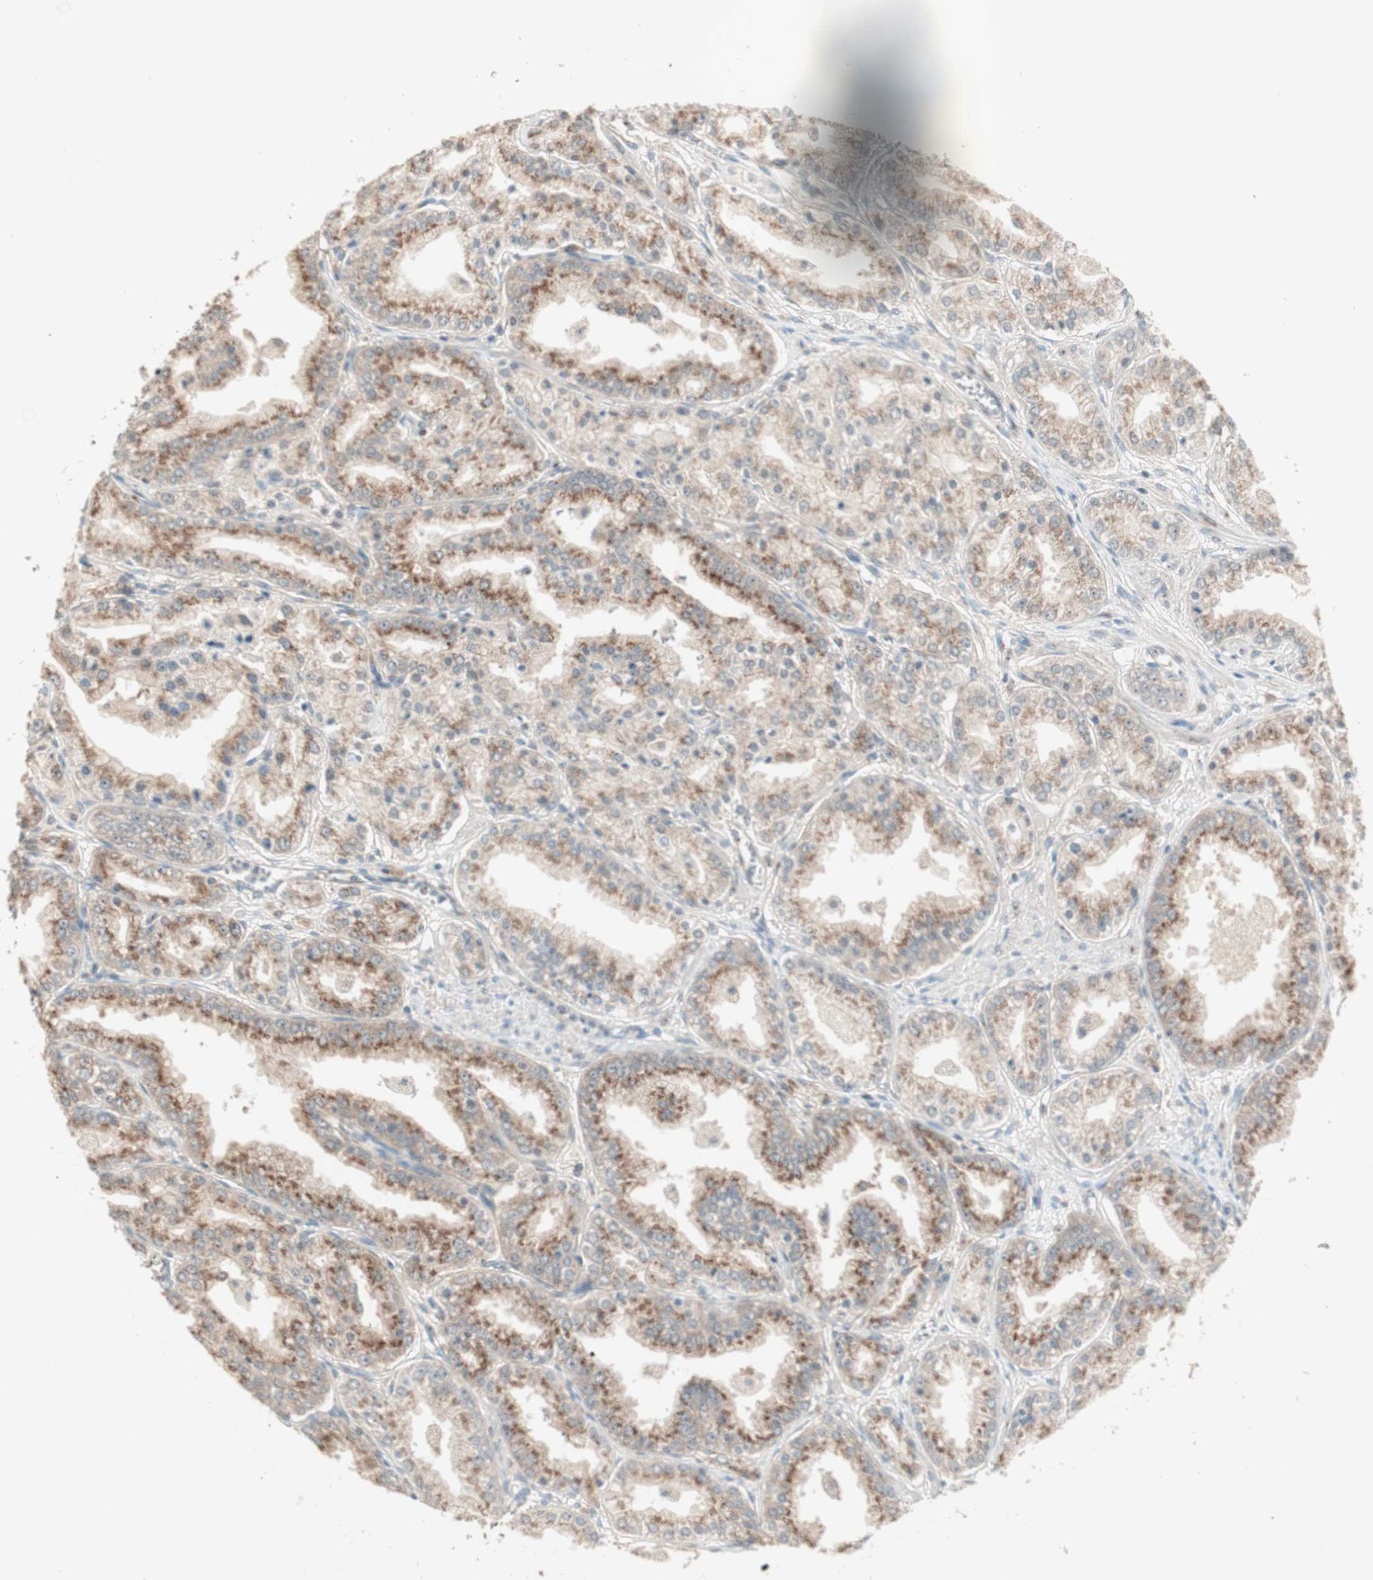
{"staining": {"intensity": "moderate", "quantity": ">75%", "location": "cytoplasmic/membranous"}, "tissue": "prostate cancer", "cell_type": "Tumor cells", "image_type": "cancer", "snomed": [{"axis": "morphology", "description": "Adenocarcinoma, High grade"}, {"axis": "topography", "description": "Prostate"}], "caption": "An image of human prostate cancer (high-grade adenocarcinoma) stained for a protein demonstrates moderate cytoplasmic/membranous brown staining in tumor cells.", "gene": "SEC16A", "patient": {"sex": "male", "age": 61}}